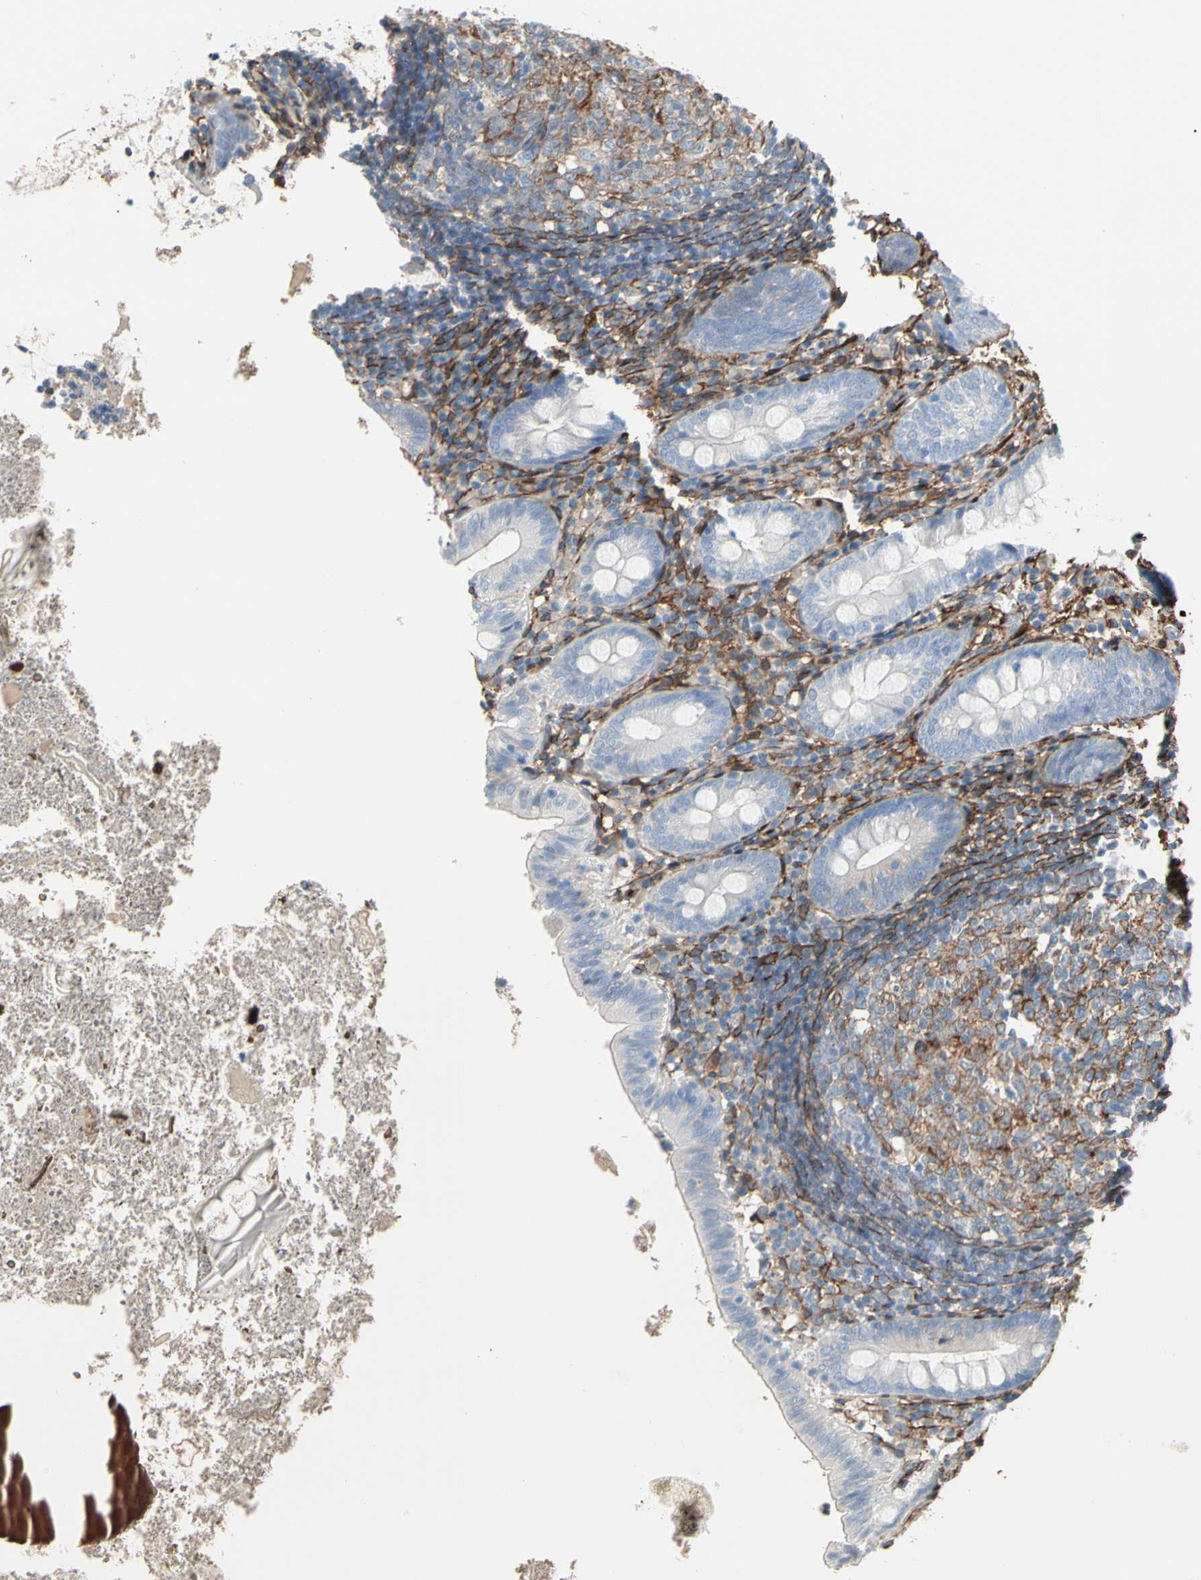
{"staining": {"intensity": "negative", "quantity": "none", "location": "none"}, "tissue": "appendix", "cell_type": "Glandular cells", "image_type": "normal", "snomed": [{"axis": "morphology", "description": "Normal tissue, NOS"}, {"axis": "topography", "description": "Appendix"}], "caption": "The immunohistochemistry (IHC) histopathology image has no significant expression in glandular cells of appendix.", "gene": "EPB41L2", "patient": {"sex": "female", "age": 10}}